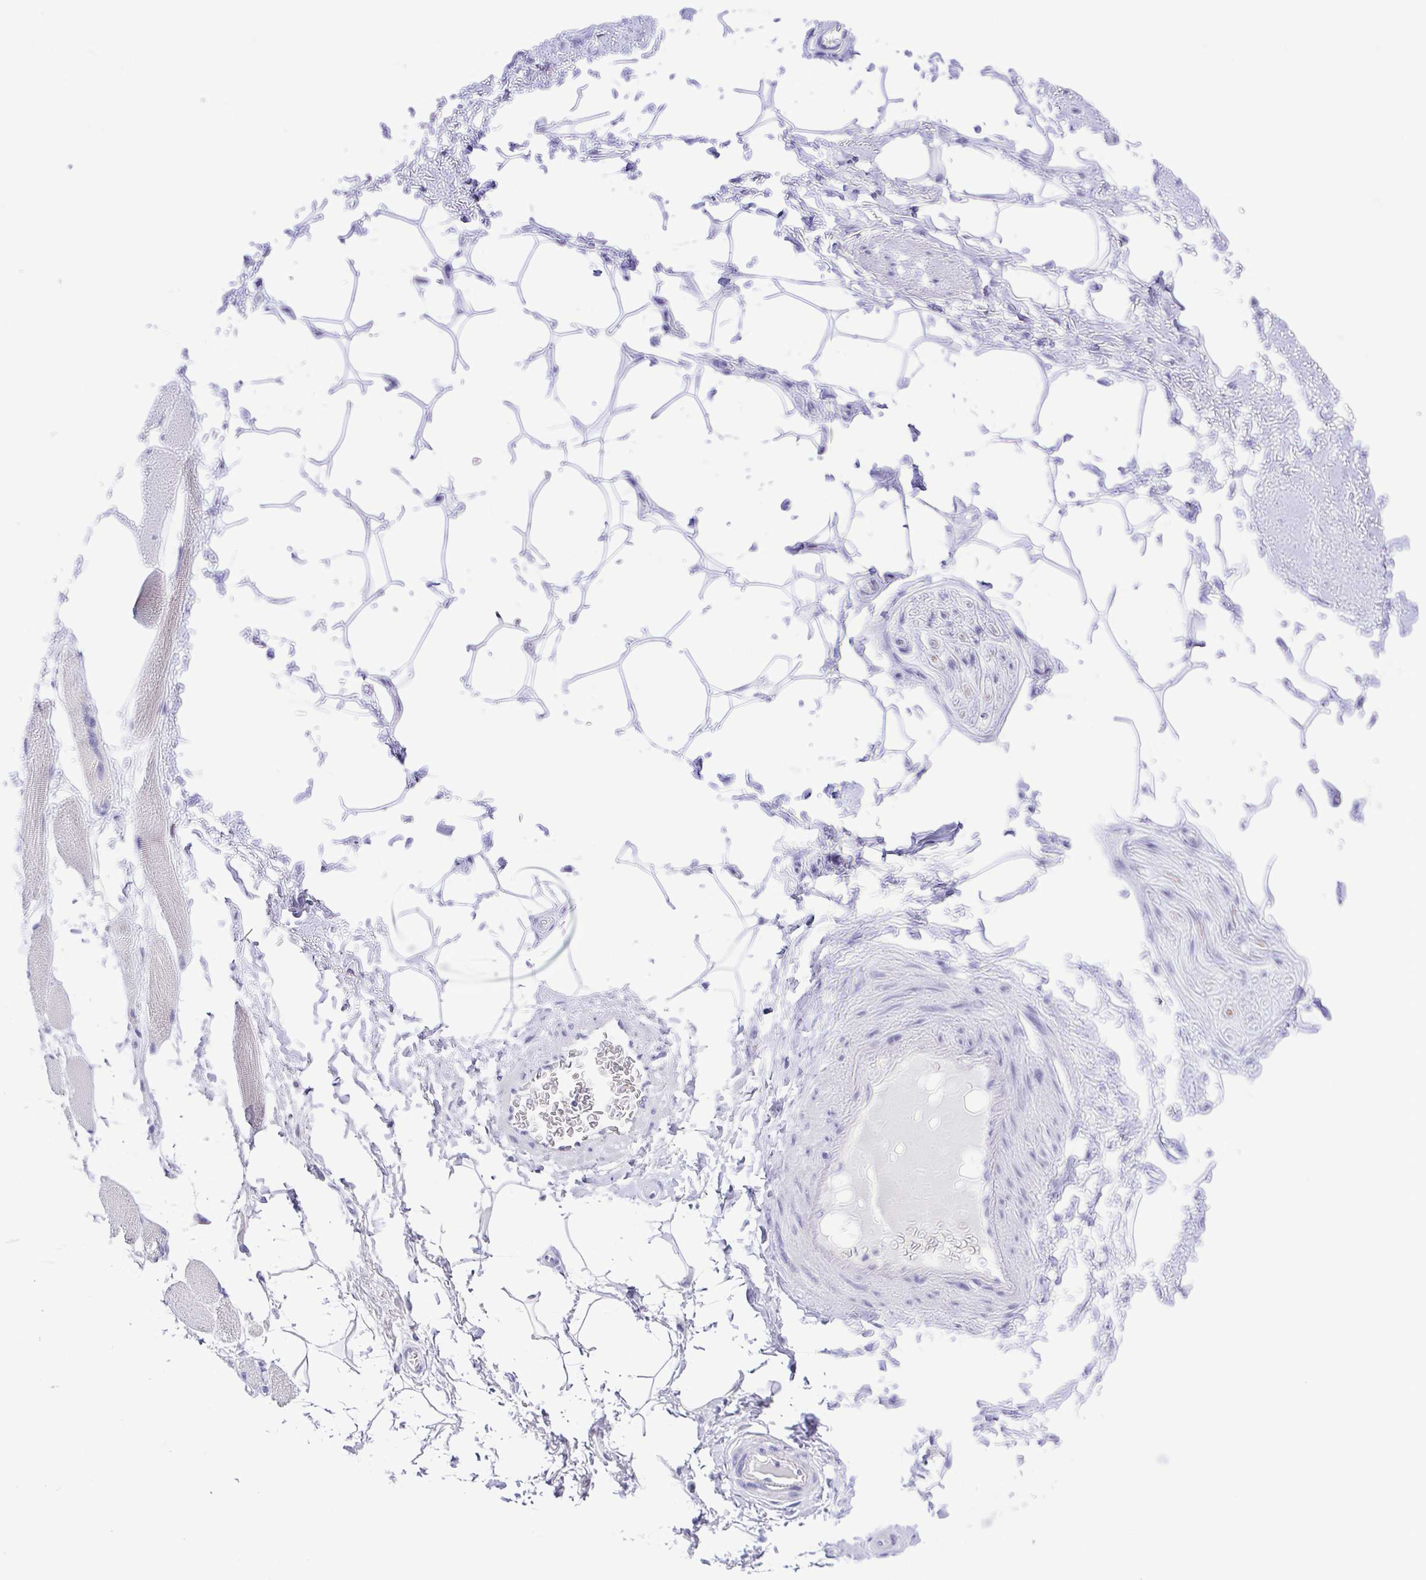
{"staining": {"intensity": "negative", "quantity": "none", "location": "none"}, "tissue": "adipose tissue", "cell_type": "Adipocytes", "image_type": "normal", "snomed": [{"axis": "morphology", "description": "Normal tissue, NOS"}, {"axis": "topography", "description": "Peripheral nerve tissue"}], "caption": "Immunohistochemistry histopathology image of unremarkable adipose tissue: human adipose tissue stained with DAB (3,3'-diaminobenzidine) shows no significant protein positivity in adipocytes.", "gene": "CD72", "patient": {"sex": "male", "age": 51}}